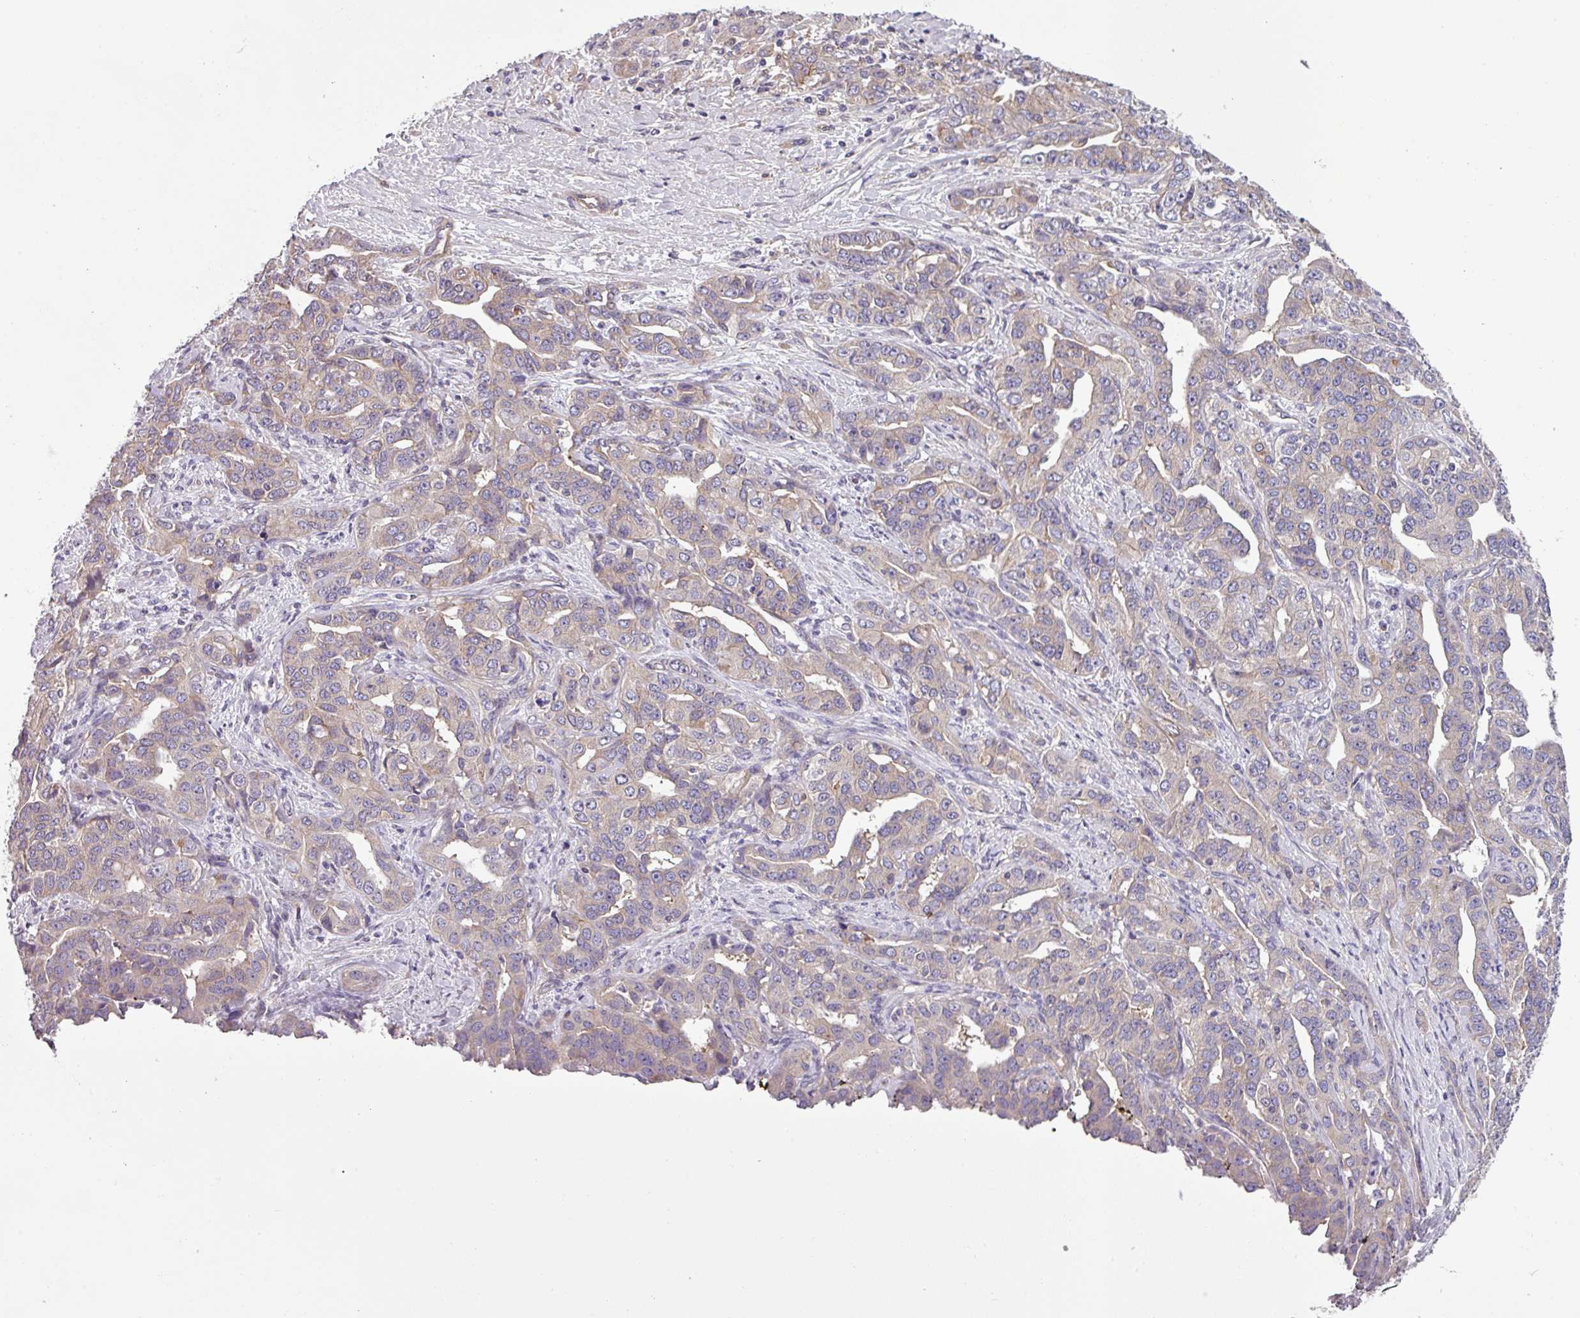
{"staining": {"intensity": "weak", "quantity": "<25%", "location": "cytoplasmic/membranous"}, "tissue": "liver cancer", "cell_type": "Tumor cells", "image_type": "cancer", "snomed": [{"axis": "morphology", "description": "Cholangiocarcinoma"}, {"axis": "topography", "description": "Liver"}], "caption": "A high-resolution photomicrograph shows immunohistochemistry staining of liver cancer (cholangiocarcinoma), which demonstrates no significant staining in tumor cells.", "gene": "SLC23A2", "patient": {"sex": "male", "age": 59}}